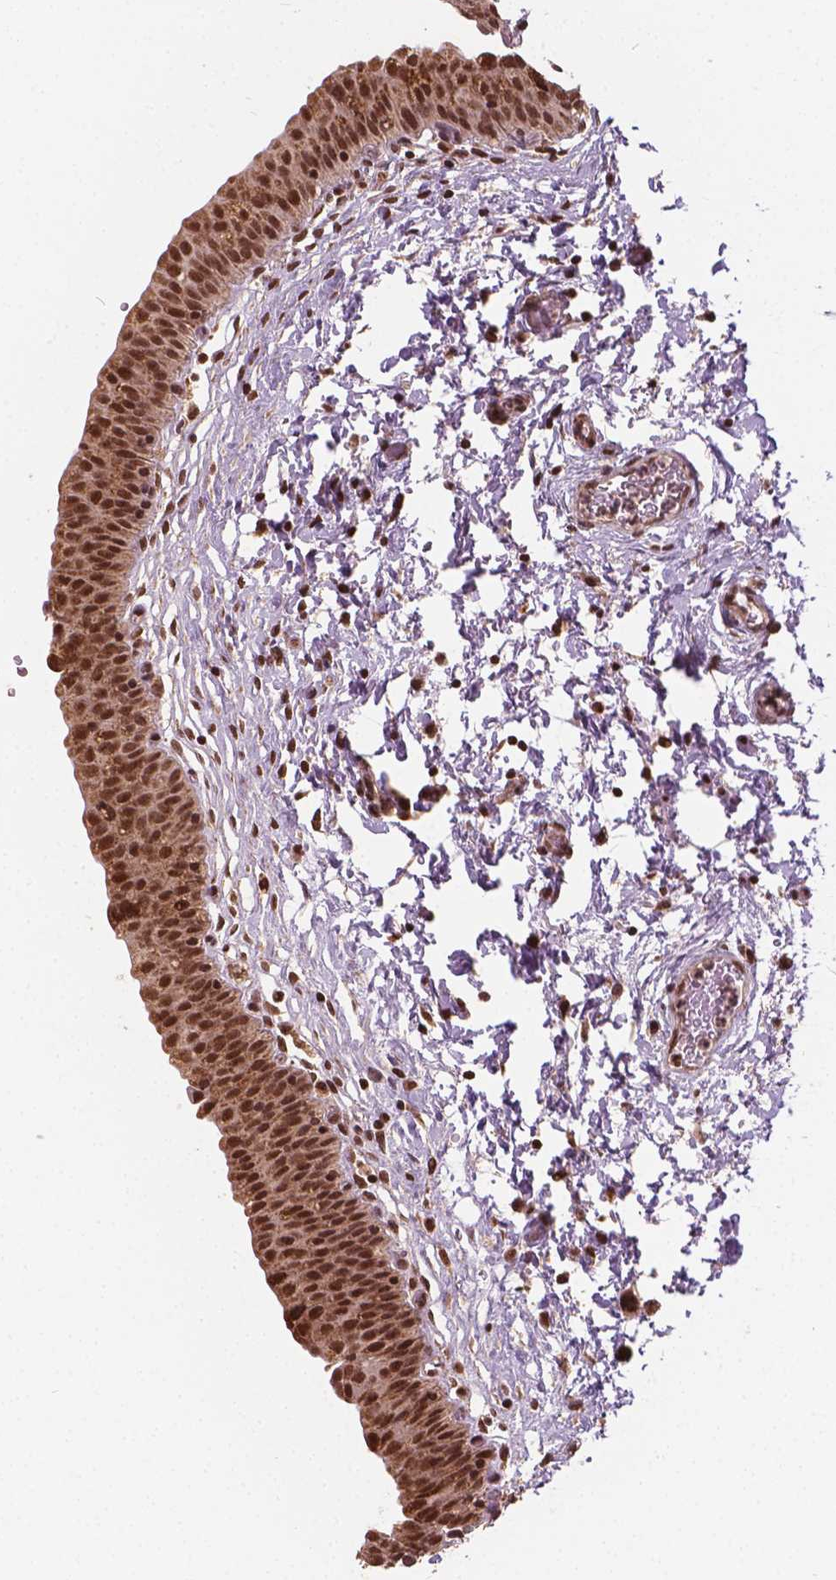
{"staining": {"intensity": "strong", "quantity": ">75%", "location": "nuclear"}, "tissue": "urinary bladder", "cell_type": "Urothelial cells", "image_type": "normal", "snomed": [{"axis": "morphology", "description": "Normal tissue, NOS"}, {"axis": "topography", "description": "Urinary bladder"}], "caption": "Brown immunohistochemical staining in unremarkable human urinary bladder reveals strong nuclear positivity in about >75% of urothelial cells.", "gene": "GPS2", "patient": {"sex": "male", "age": 56}}